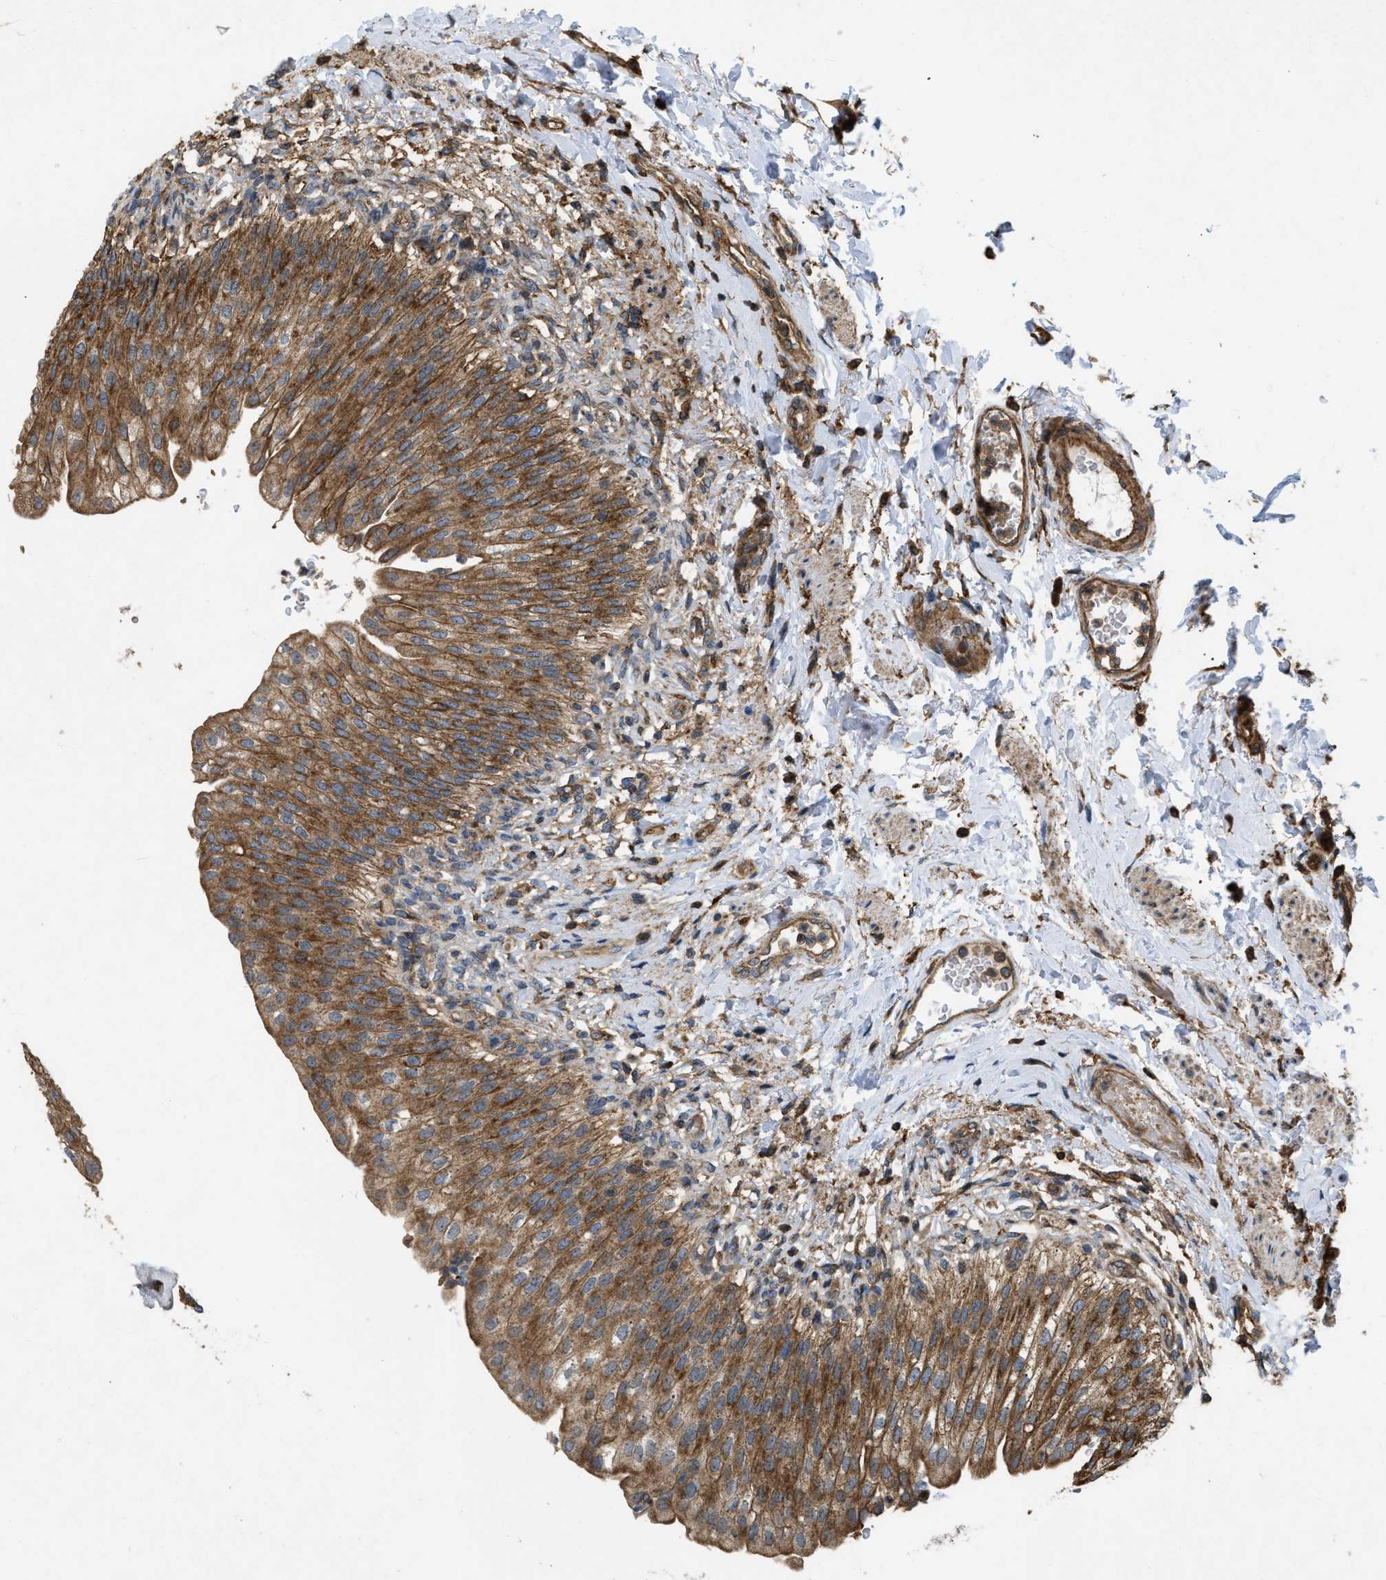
{"staining": {"intensity": "moderate", "quantity": ">75%", "location": "cytoplasmic/membranous"}, "tissue": "urinary bladder", "cell_type": "Urothelial cells", "image_type": "normal", "snomed": [{"axis": "morphology", "description": "Normal tissue, NOS"}, {"axis": "topography", "description": "Urinary bladder"}], "caption": "DAB immunohistochemical staining of unremarkable human urinary bladder exhibits moderate cytoplasmic/membranous protein staining in approximately >75% of urothelial cells.", "gene": "GNB4", "patient": {"sex": "female", "age": 60}}